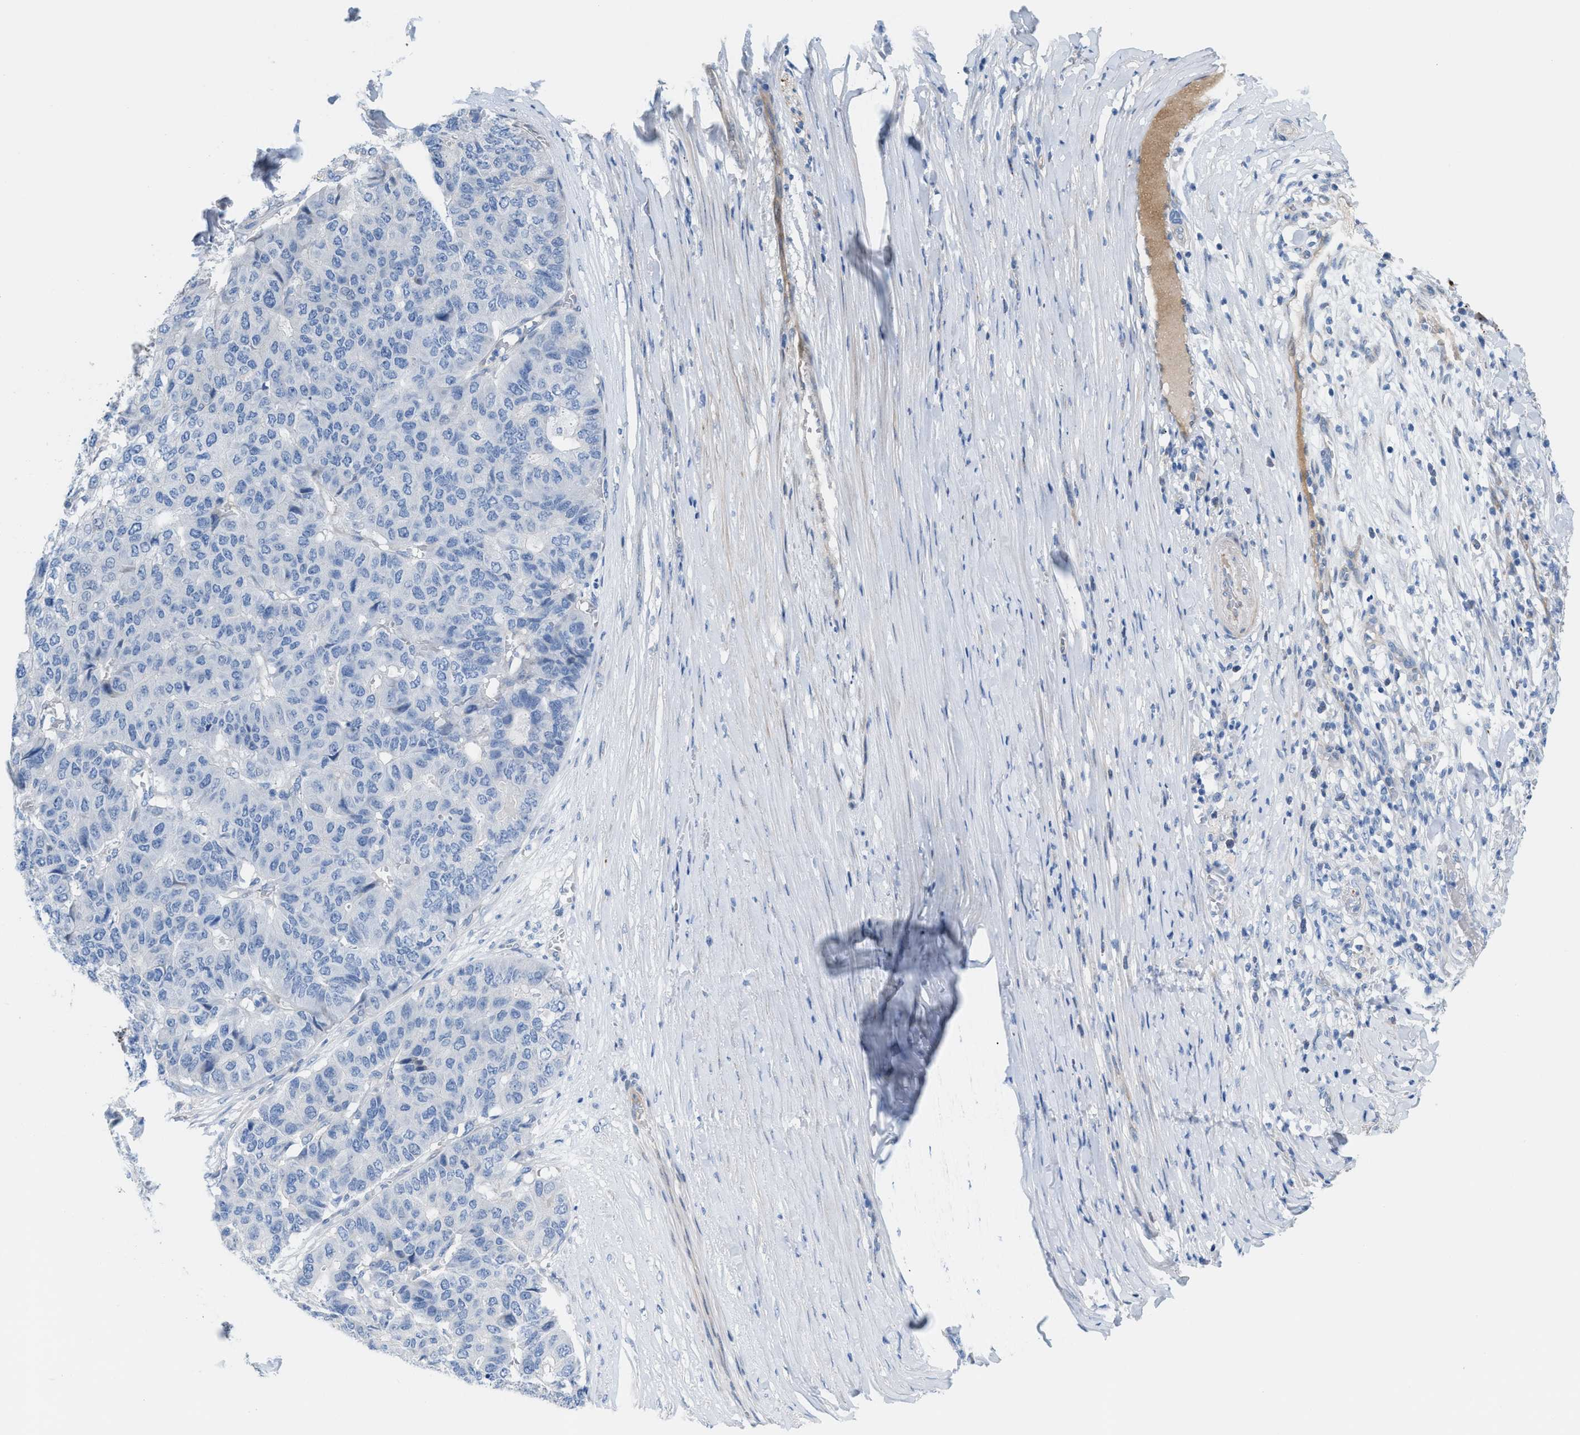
{"staining": {"intensity": "negative", "quantity": "none", "location": "none"}, "tissue": "pancreatic cancer", "cell_type": "Tumor cells", "image_type": "cancer", "snomed": [{"axis": "morphology", "description": "Adenocarcinoma, NOS"}, {"axis": "topography", "description": "Pancreas"}], "caption": "Immunohistochemical staining of pancreatic cancer (adenocarcinoma) shows no significant expression in tumor cells.", "gene": "MPP3", "patient": {"sex": "male", "age": 50}}